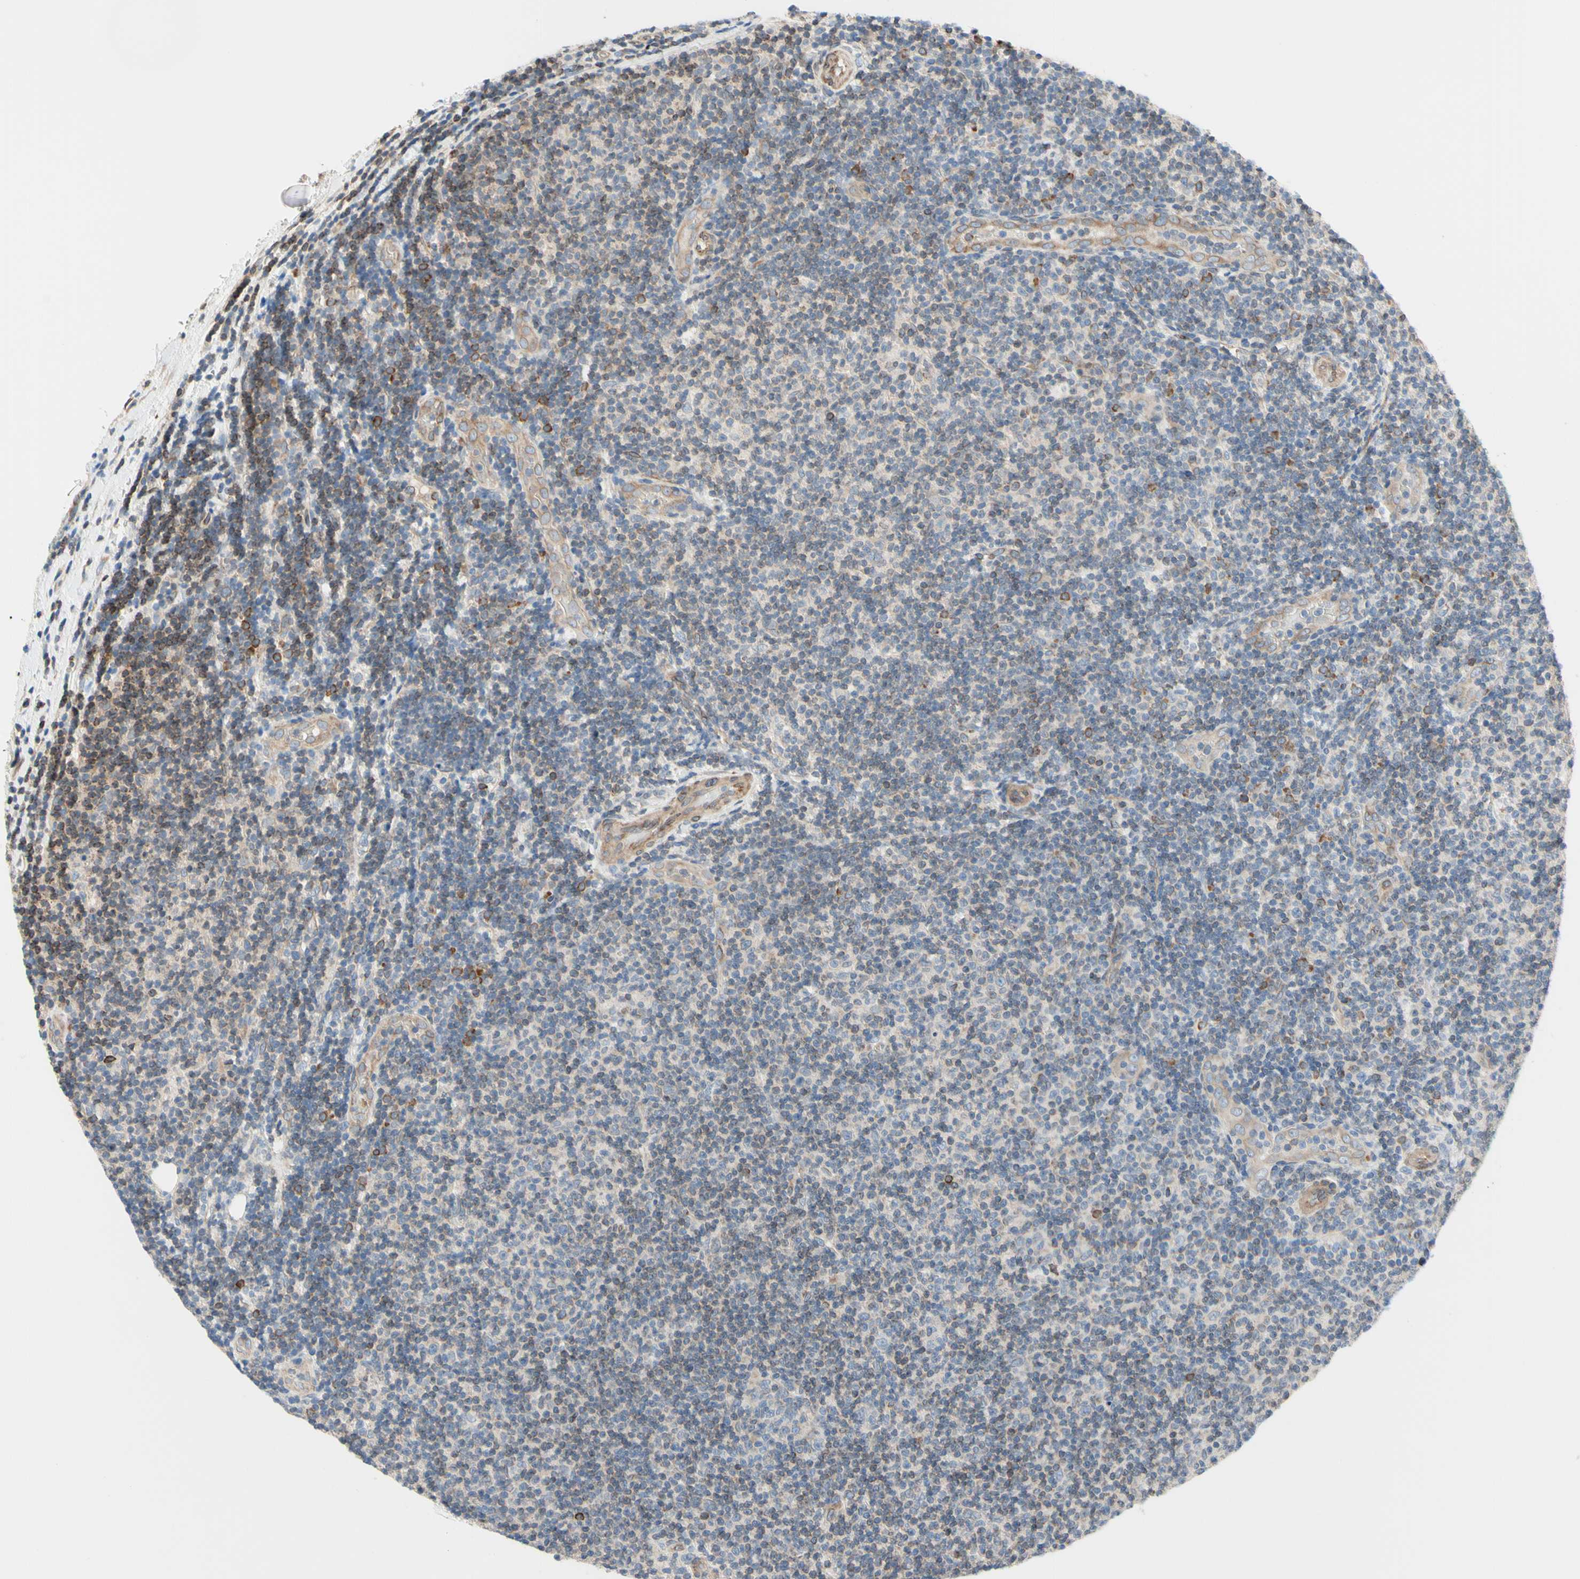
{"staining": {"intensity": "weak", "quantity": "25%-75%", "location": "cytoplasmic/membranous"}, "tissue": "lymphoma", "cell_type": "Tumor cells", "image_type": "cancer", "snomed": [{"axis": "morphology", "description": "Malignant lymphoma, non-Hodgkin's type, Low grade"}, {"axis": "topography", "description": "Lymph node"}], "caption": "Protein staining by immunohistochemistry (IHC) exhibits weak cytoplasmic/membranous staining in about 25%-75% of tumor cells in lymphoma.", "gene": "TRAF2", "patient": {"sex": "male", "age": 83}}